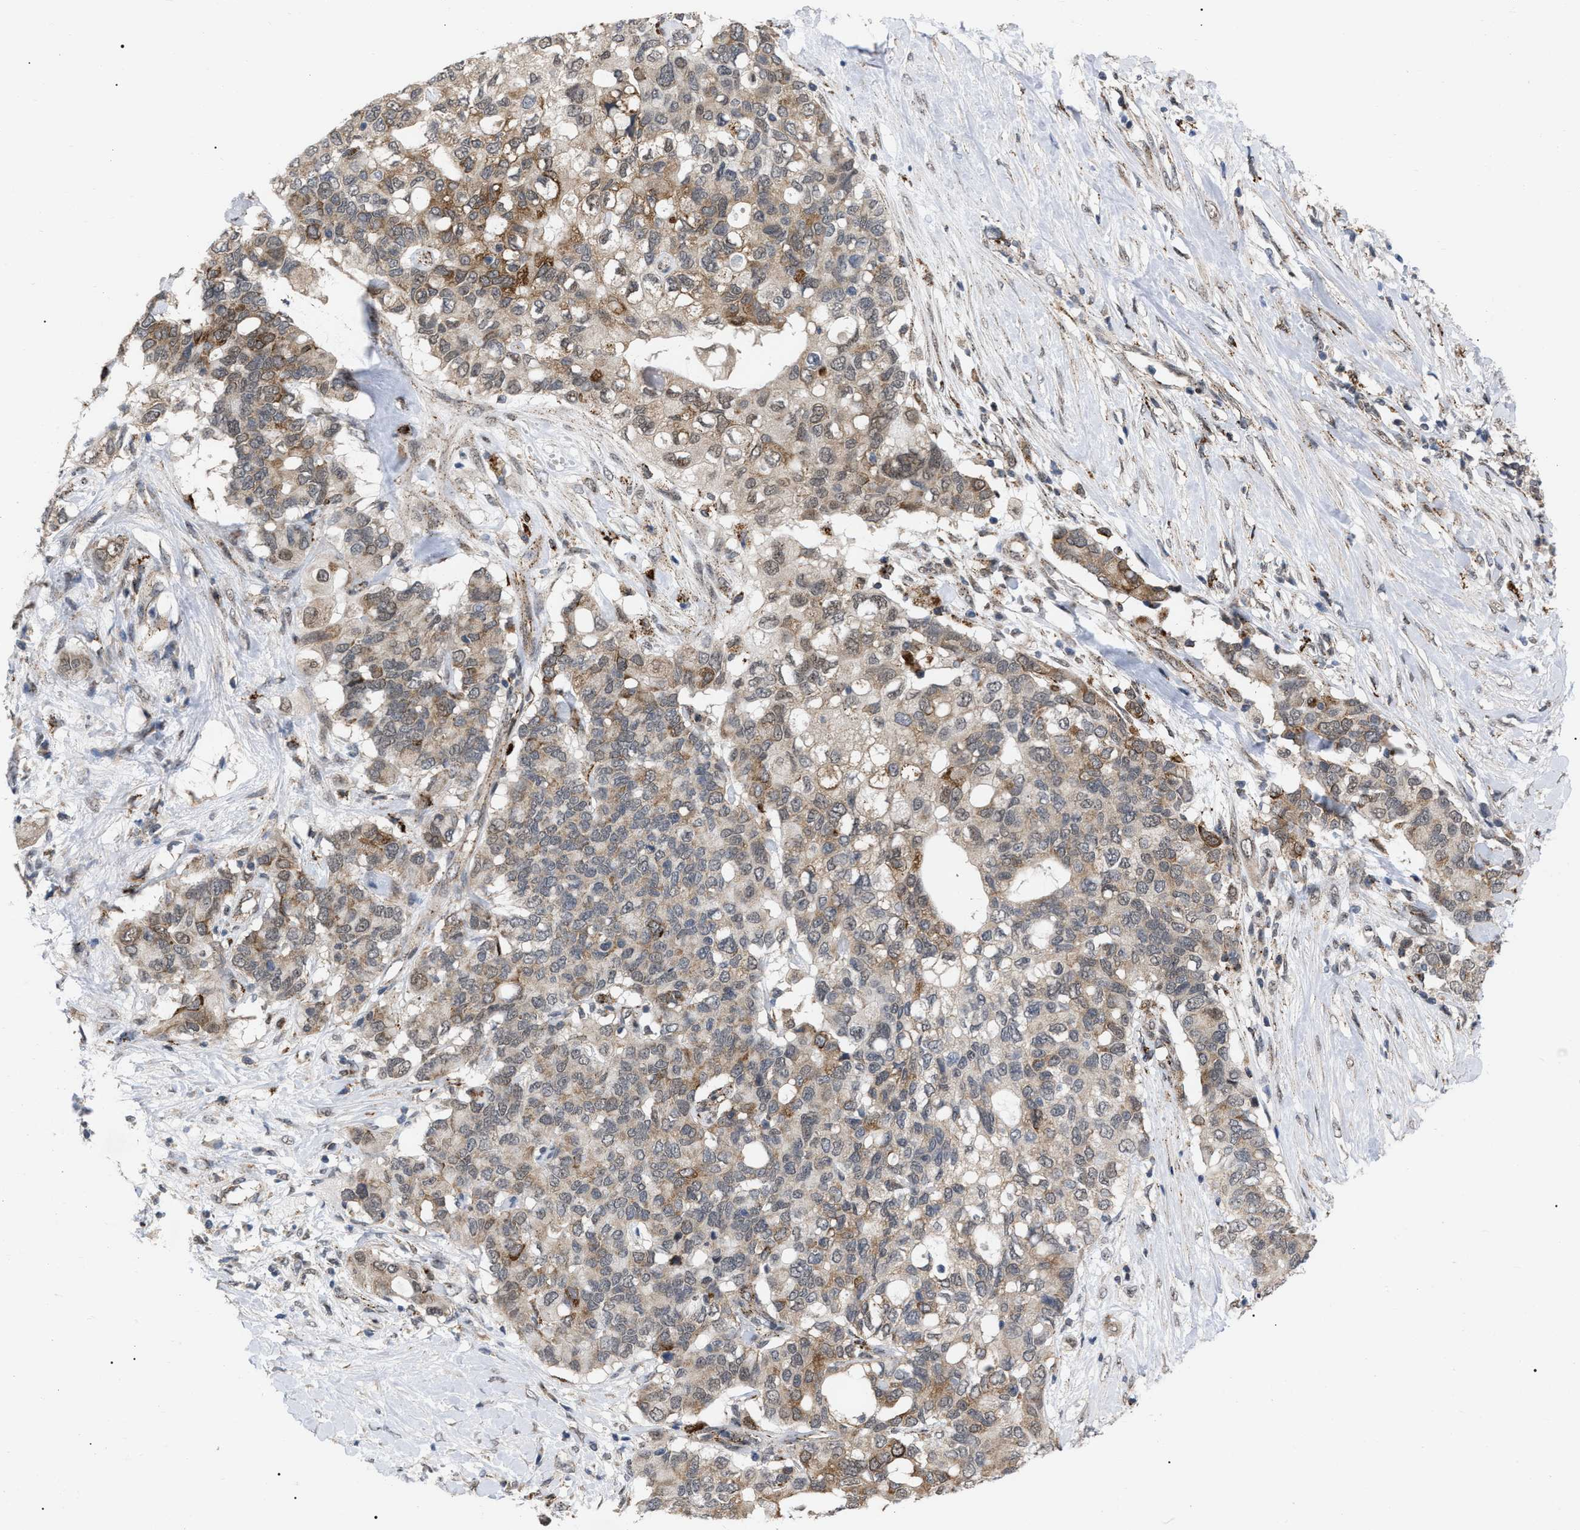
{"staining": {"intensity": "moderate", "quantity": "<25%", "location": "cytoplasmic/membranous"}, "tissue": "pancreatic cancer", "cell_type": "Tumor cells", "image_type": "cancer", "snomed": [{"axis": "morphology", "description": "Adenocarcinoma, NOS"}, {"axis": "topography", "description": "Pancreas"}], "caption": "Human pancreatic adenocarcinoma stained with a brown dye reveals moderate cytoplasmic/membranous positive staining in about <25% of tumor cells.", "gene": "UPF1", "patient": {"sex": "female", "age": 56}}